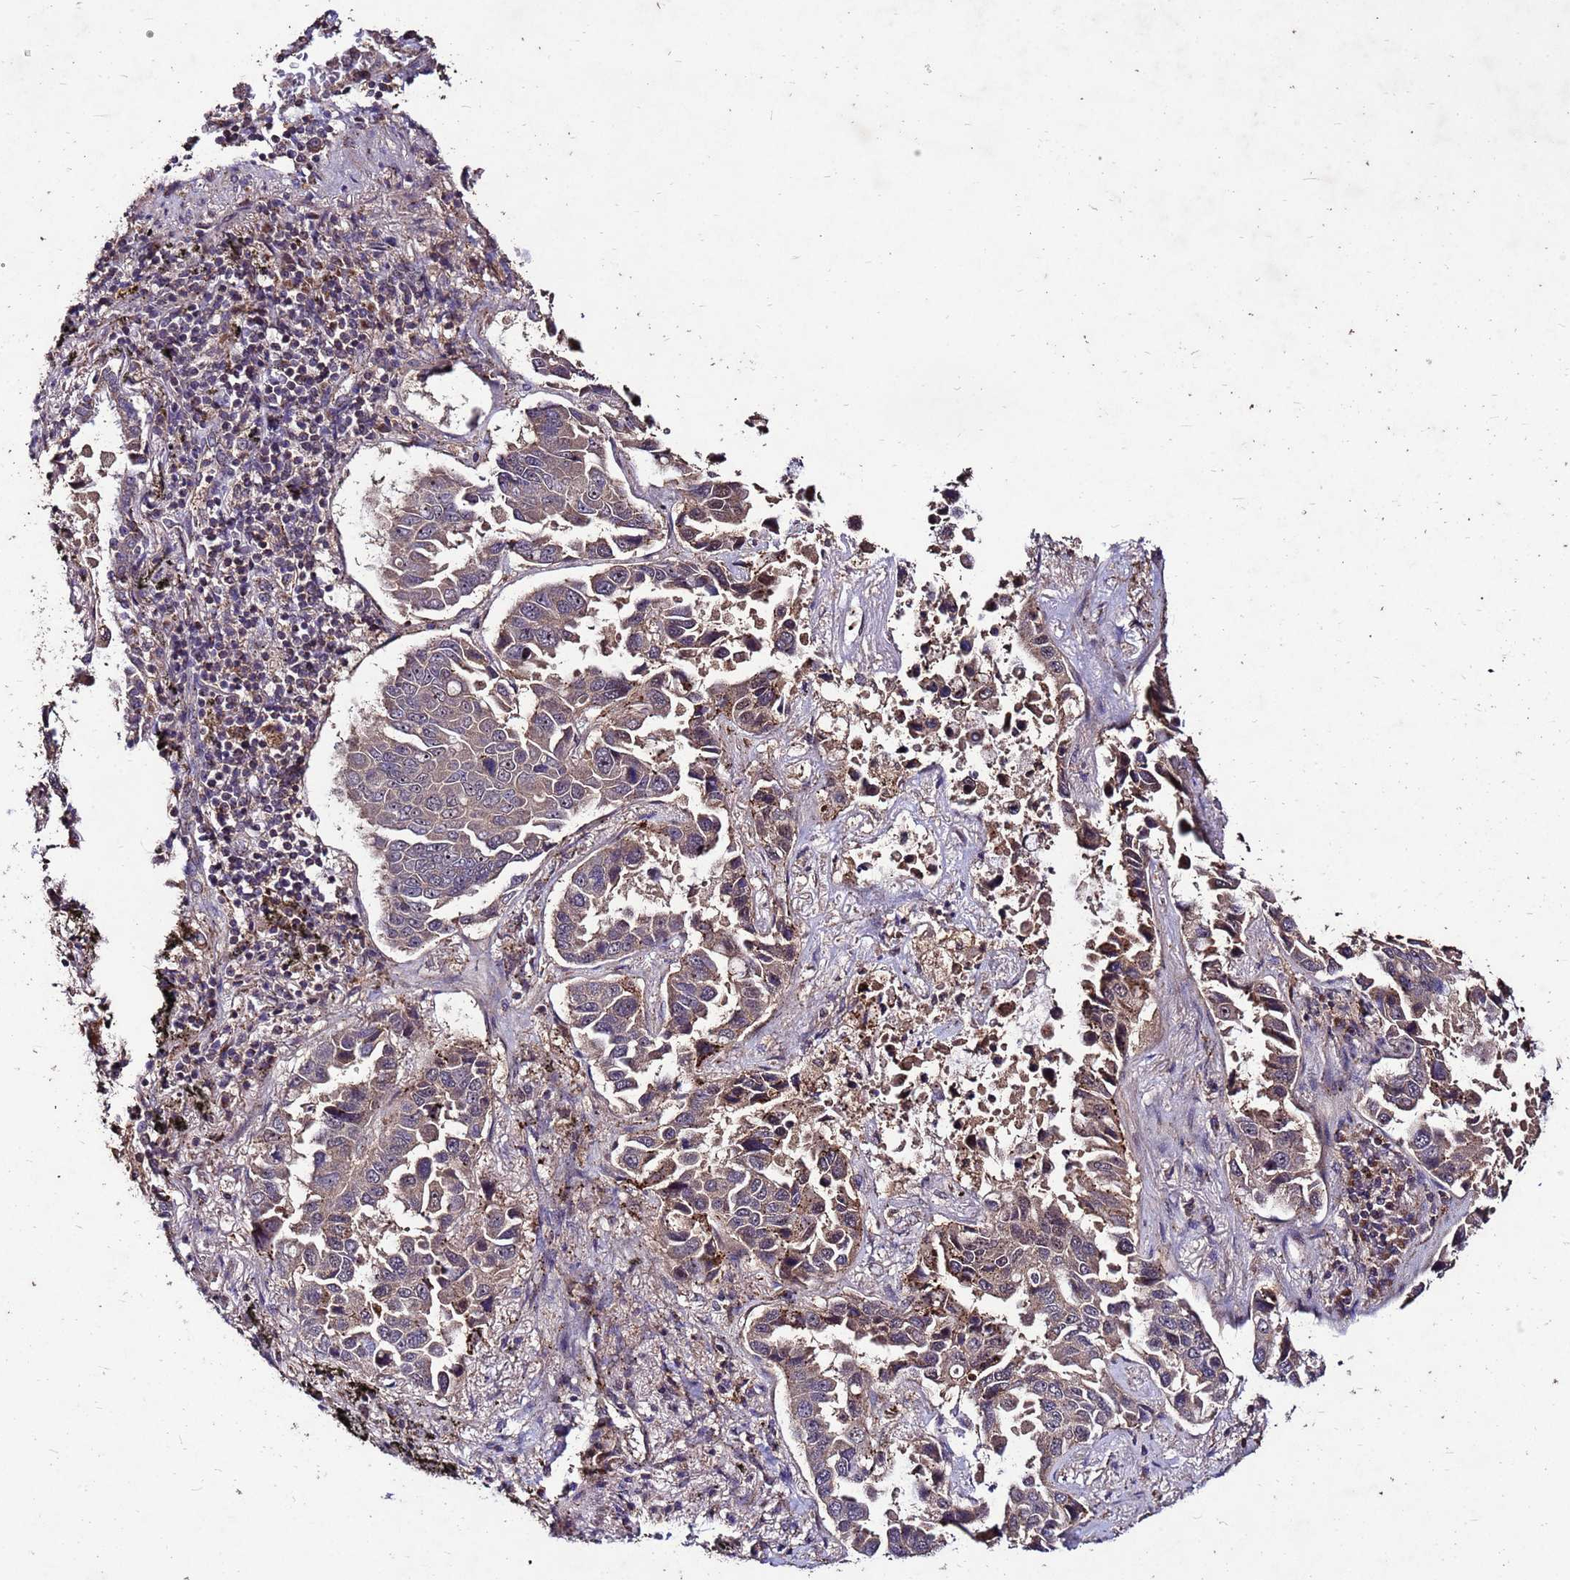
{"staining": {"intensity": "weak", "quantity": "25%-75%", "location": "cytoplasmic/membranous,nuclear"}, "tissue": "lung cancer", "cell_type": "Tumor cells", "image_type": "cancer", "snomed": [{"axis": "morphology", "description": "Adenocarcinoma, NOS"}, {"axis": "topography", "description": "Lung"}], "caption": "Protein staining shows weak cytoplasmic/membranous and nuclear expression in approximately 25%-75% of tumor cells in lung cancer (adenocarcinoma).", "gene": "TOR4A", "patient": {"sex": "male", "age": 64}}